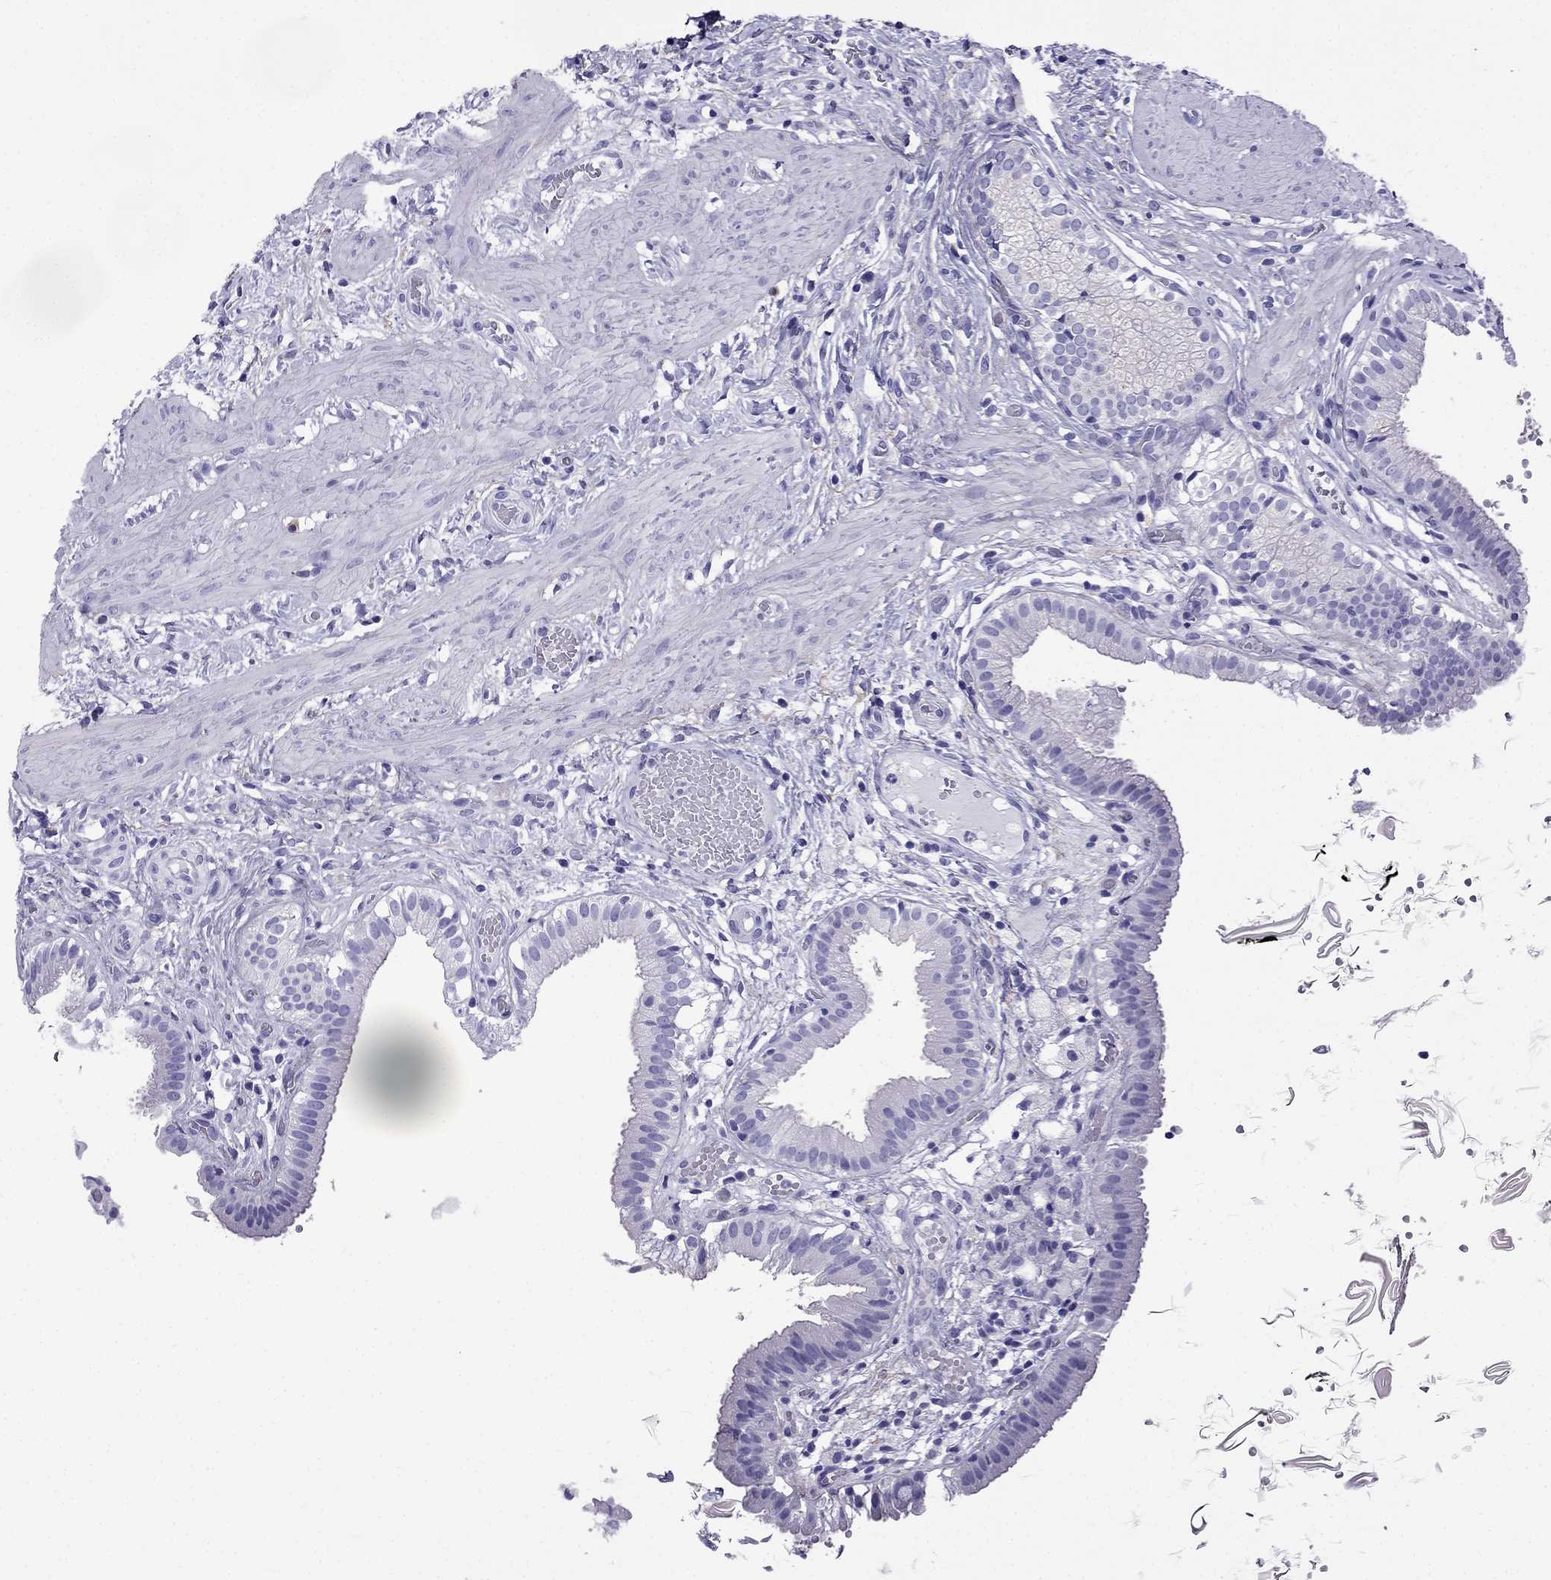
{"staining": {"intensity": "negative", "quantity": "none", "location": "none"}, "tissue": "gallbladder", "cell_type": "Glandular cells", "image_type": "normal", "snomed": [{"axis": "morphology", "description": "Normal tissue, NOS"}, {"axis": "topography", "description": "Gallbladder"}], "caption": "This image is of benign gallbladder stained with immunohistochemistry (IHC) to label a protein in brown with the nuclei are counter-stained blue. There is no expression in glandular cells.", "gene": "ARR3", "patient": {"sex": "female", "age": 24}}